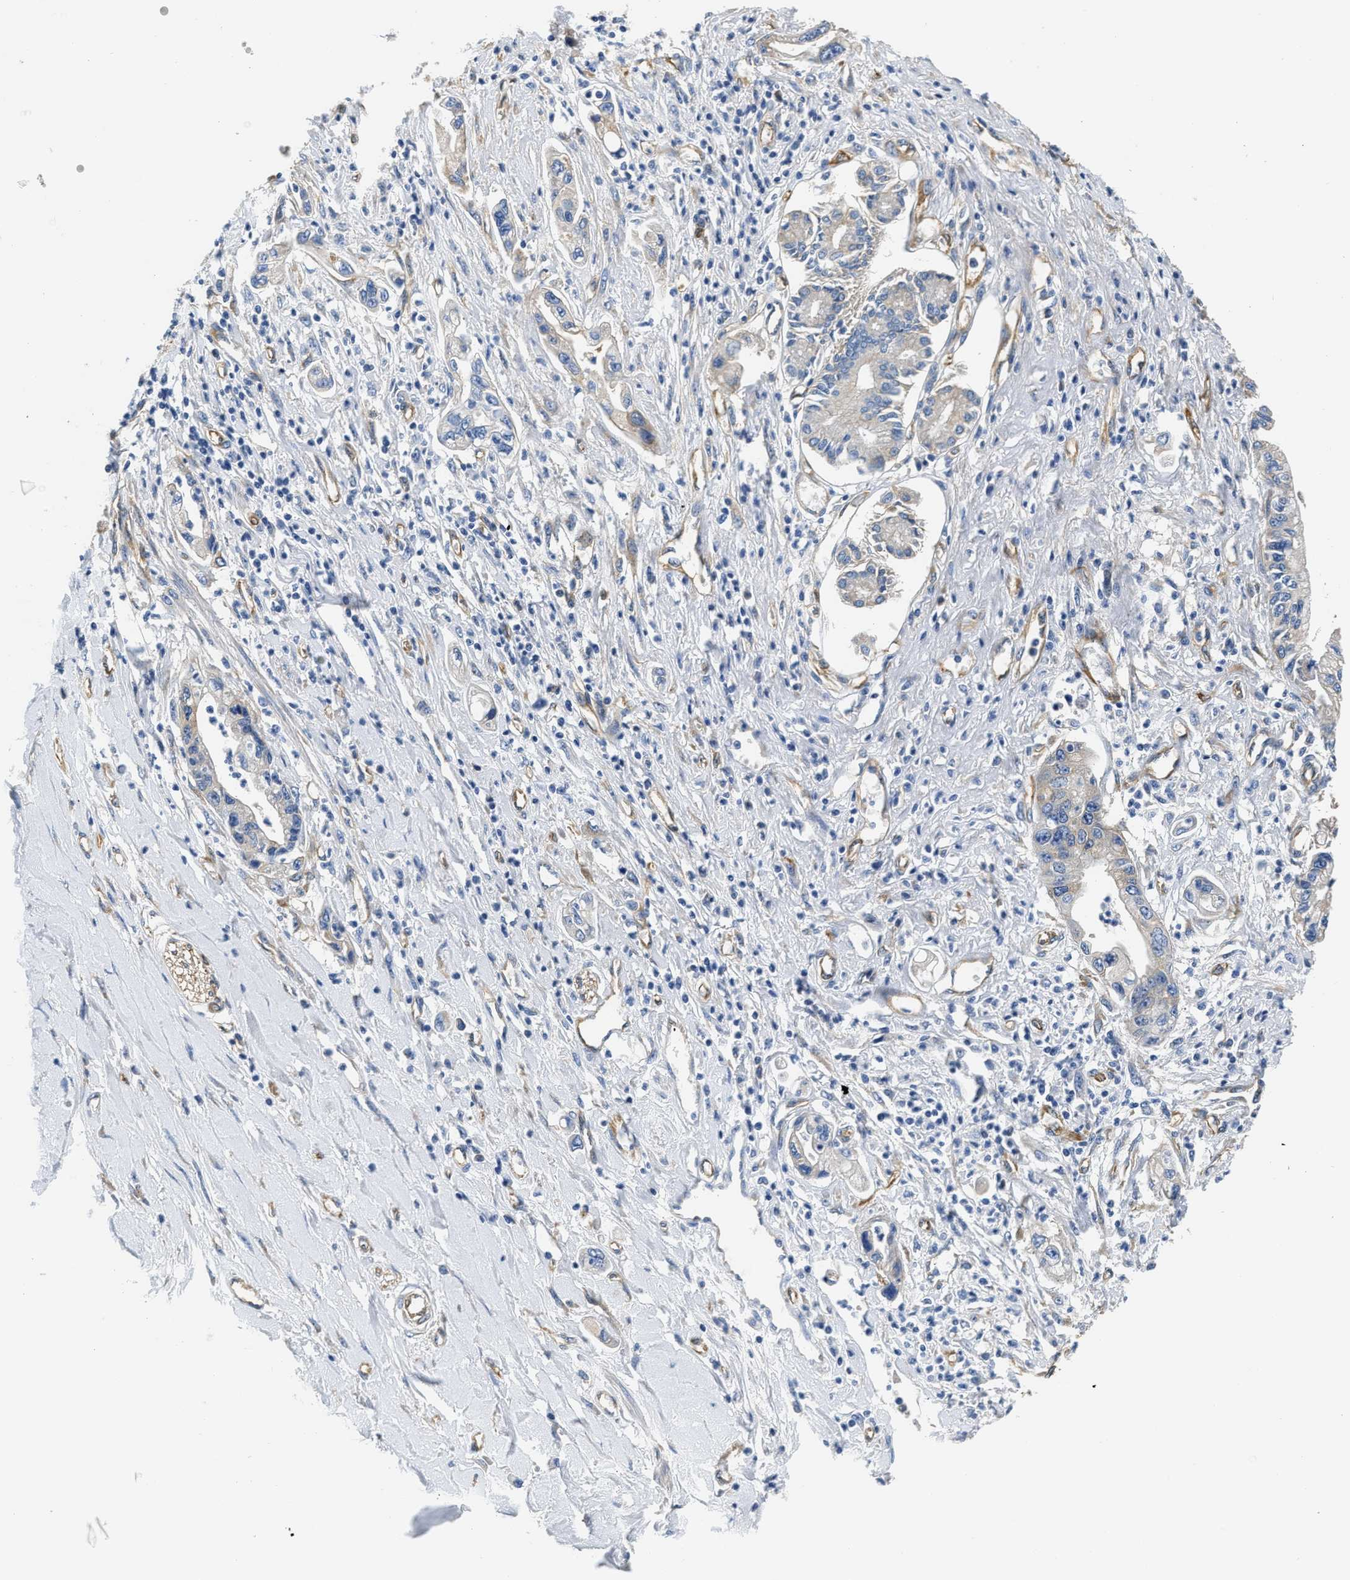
{"staining": {"intensity": "negative", "quantity": "none", "location": "none"}, "tissue": "pancreatic cancer", "cell_type": "Tumor cells", "image_type": "cancer", "snomed": [{"axis": "morphology", "description": "Adenocarcinoma, NOS"}, {"axis": "topography", "description": "Pancreas"}], "caption": "High magnification brightfield microscopy of pancreatic adenocarcinoma stained with DAB (3,3'-diaminobenzidine) (brown) and counterstained with hematoxylin (blue): tumor cells show no significant positivity.", "gene": "CSDE1", "patient": {"sex": "male", "age": 56}}